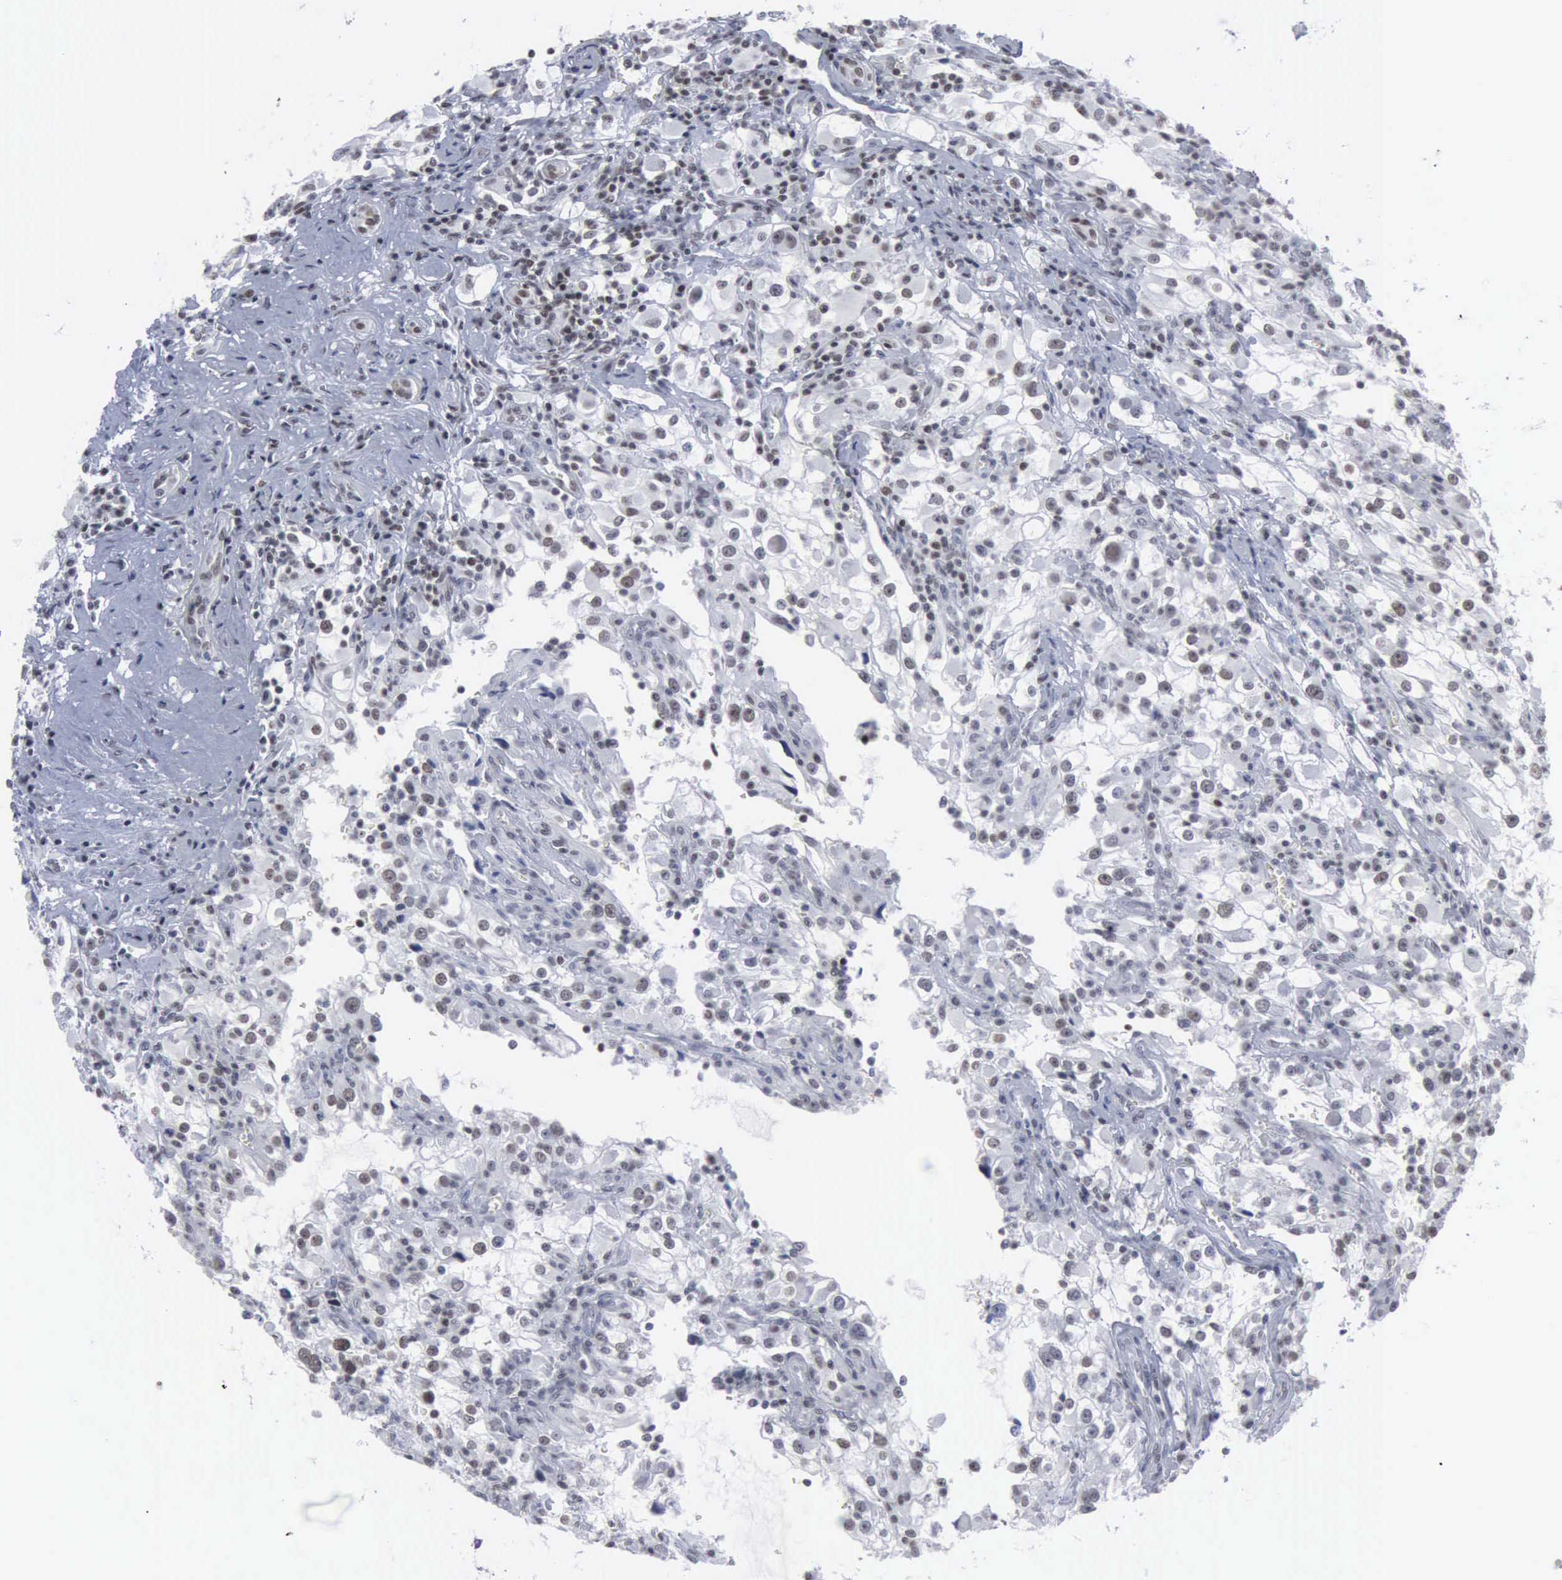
{"staining": {"intensity": "weak", "quantity": "25%-75%", "location": "nuclear"}, "tissue": "renal cancer", "cell_type": "Tumor cells", "image_type": "cancer", "snomed": [{"axis": "morphology", "description": "Adenocarcinoma, NOS"}, {"axis": "topography", "description": "Kidney"}], "caption": "Brown immunohistochemical staining in human renal cancer reveals weak nuclear staining in about 25%-75% of tumor cells. The staining was performed using DAB (3,3'-diaminobenzidine), with brown indicating positive protein expression. Nuclei are stained blue with hematoxylin.", "gene": "XPA", "patient": {"sex": "female", "age": 52}}